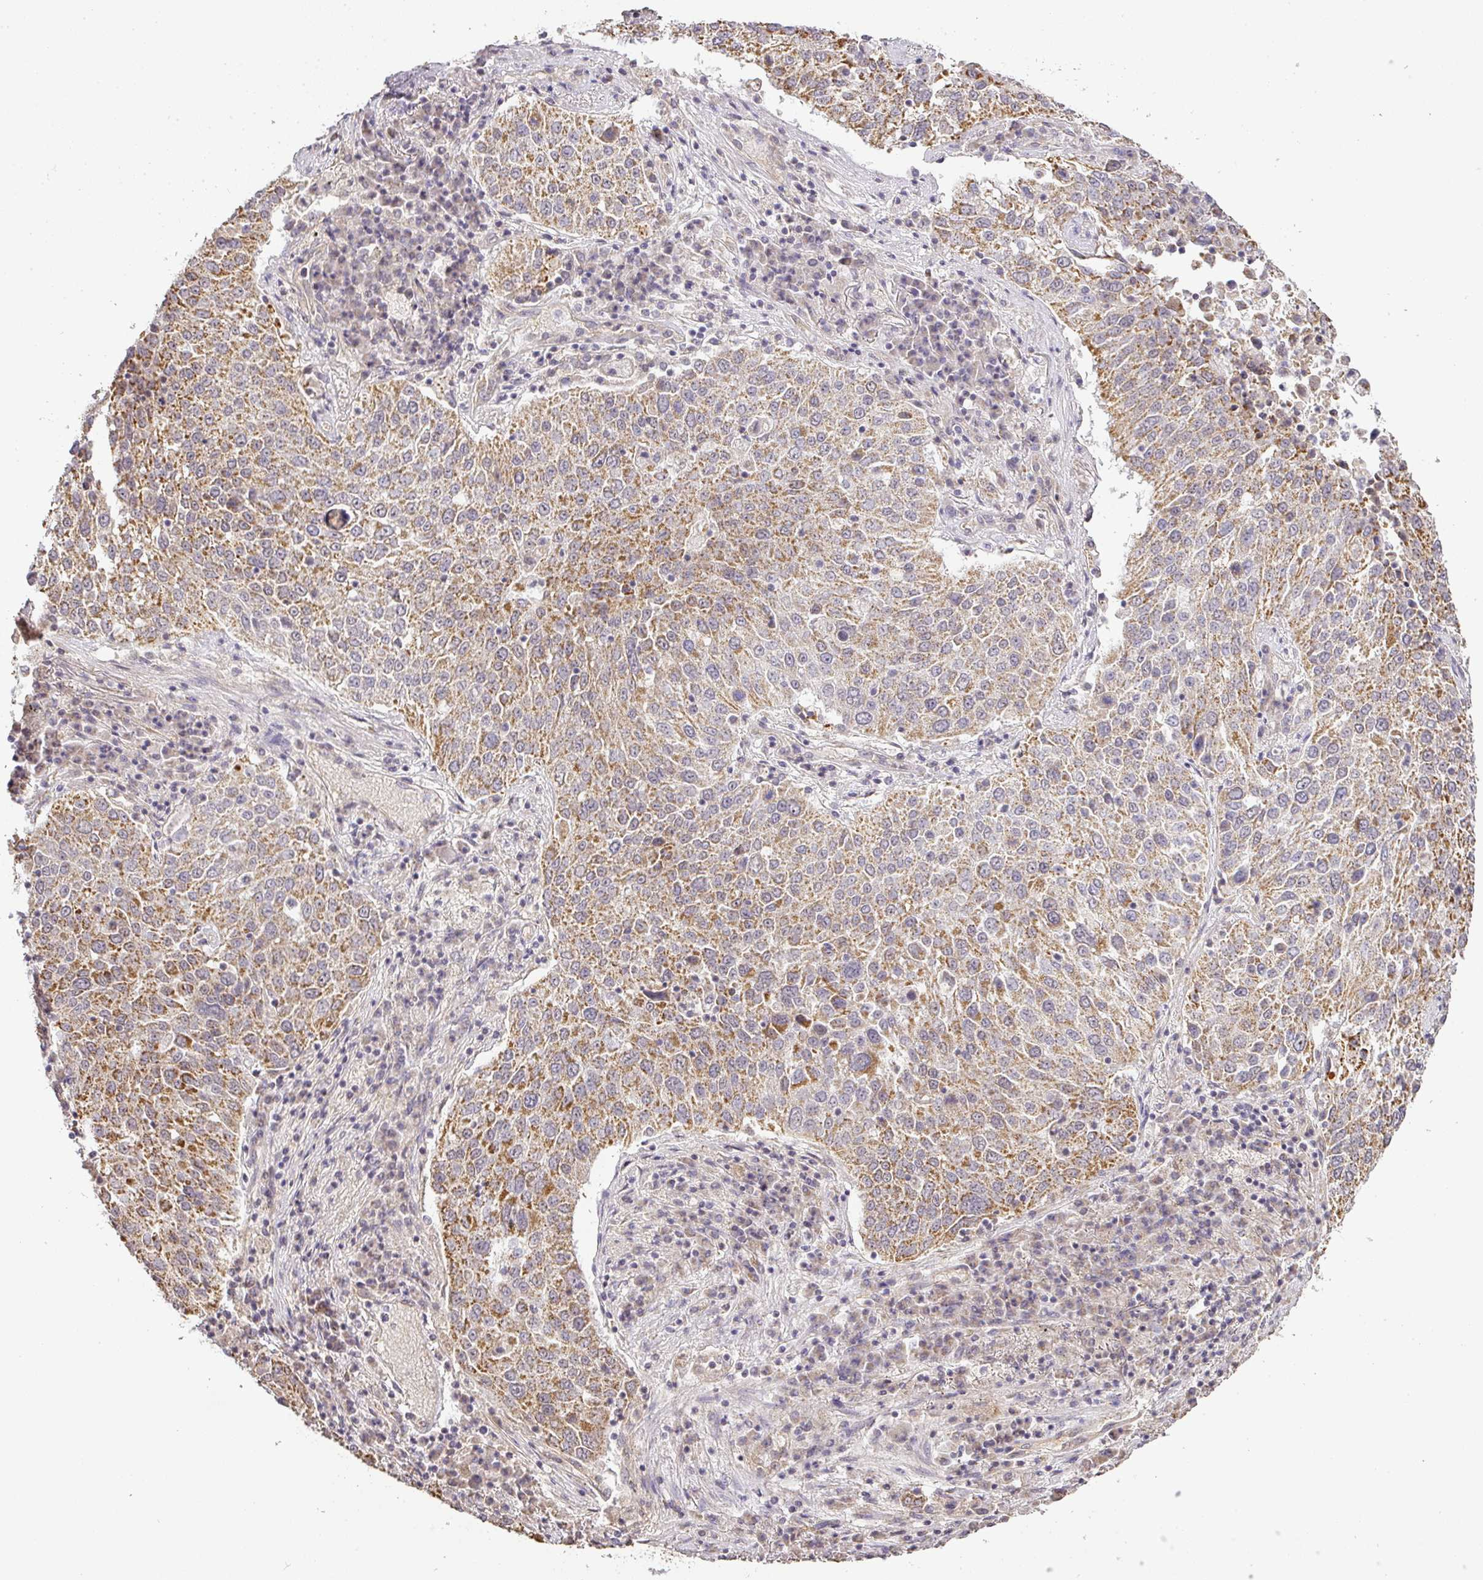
{"staining": {"intensity": "moderate", "quantity": ">75%", "location": "cytoplasmic/membranous"}, "tissue": "lung cancer", "cell_type": "Tumor cells", "image_type": "cancer", "snomed": [{"axis": "morphology", "description": "Squamous cell carcinoma, NOS"}, {"axis": "topography", "description": "Lung"}], "caption": "DAB immunohistochemical staining of lung squamous cell carcinoma exhibits moderate cytoplasmic/membranous protein positivity in approximately >75% of tumor cells.", "gene": "MYOM2", "patient": {"sex": "male", "age": 65}}